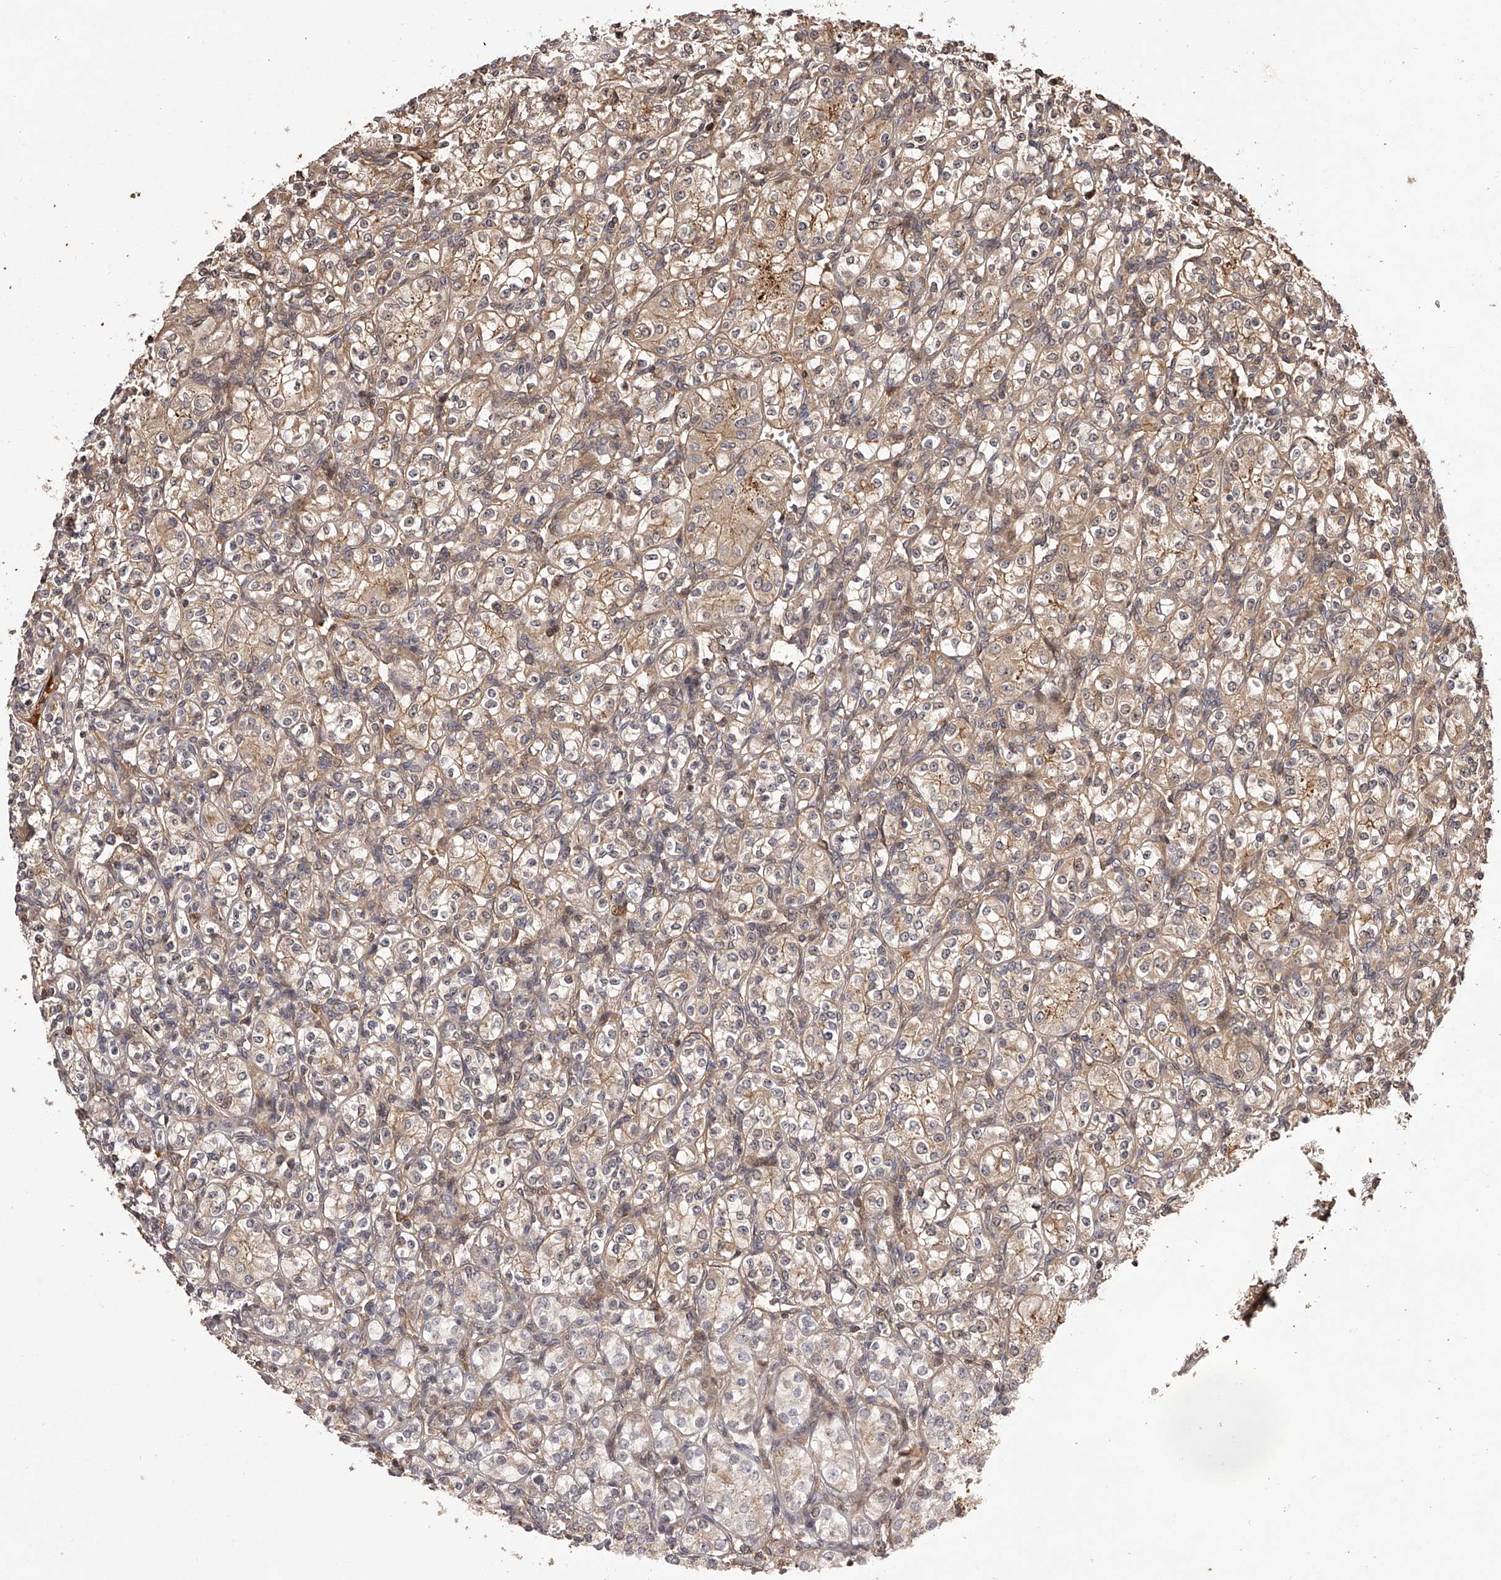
{"staining": {"intensity": "weak", "quantity": ">75%", "location": "cytoplasmic/membranous"}, "tissue": "renal cancer", "cell_type": "Tumor cells", "image_type": "cancer", "snomed": [{"axis": "morphology", "description": "Adenocarcinoma, NOS"}, {"axis": "topography", "description": "Kidney"}], "caption": "Immunohistochemistry (DAB) staining of human adenocarcinoma (renal) demonstrates weak cytoplasmic/membranous protein staining in about >75% of tumor cells. Nuclei are stained in blue.", "gene": "CRYZL1", "patient": {"sex": "male", "age": 77}}